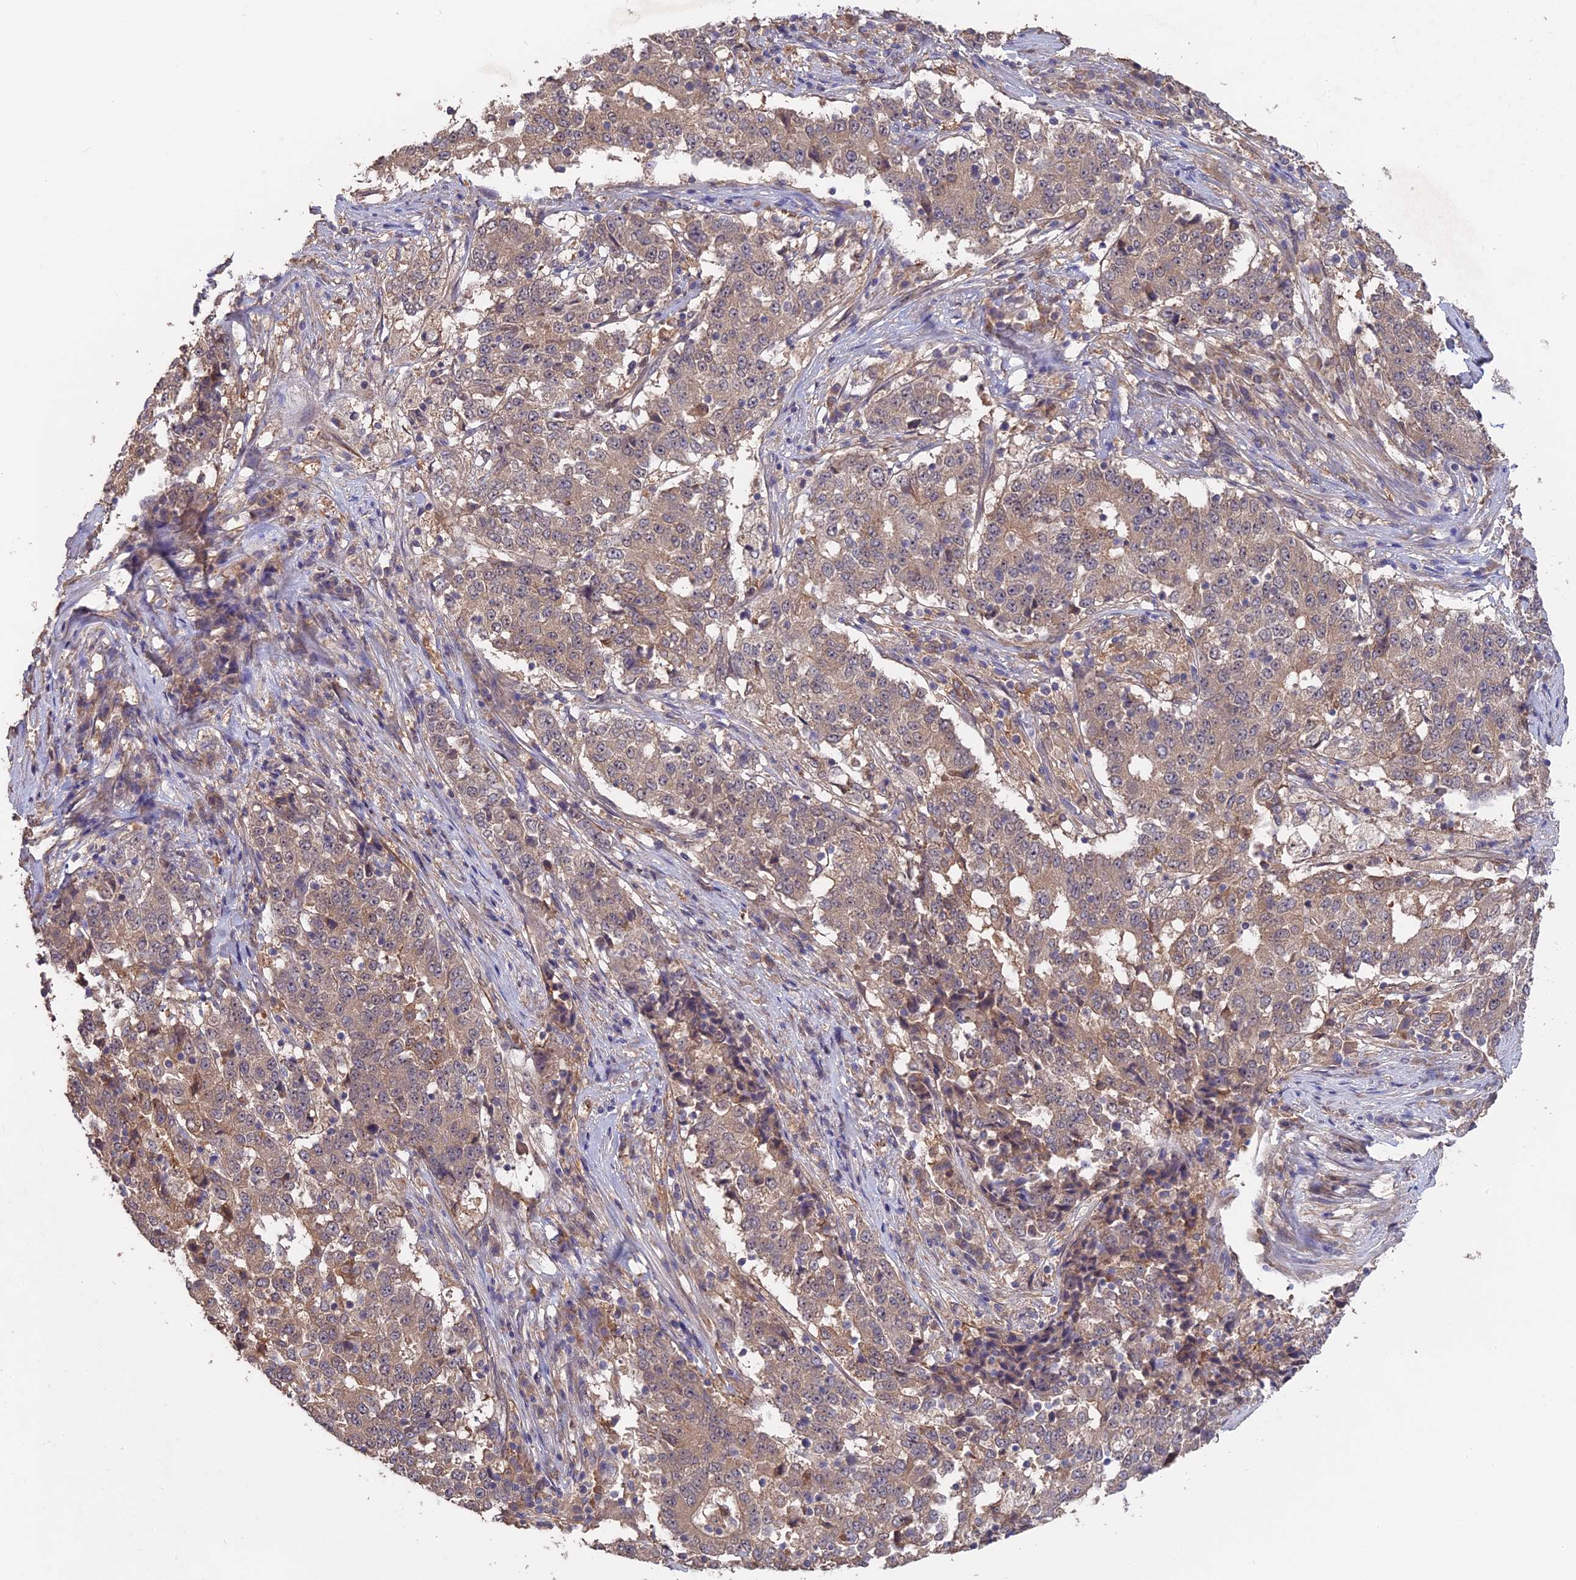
{"staining": {"intensity": "moderate", "quantity": "25%-75%", "location": "cytoplasmic/membranous"}, "tissue": "stomach cancer", "cell_type": "Tumor cells", "image_type": "cancer", "snomed": [{"axis": "morphology", "description": "Adenocarcinoma, NOS"}, {"axis": "topography", "description": "Stomach"}], "caption": "Stomach cancer (adenocarcinoma) tissue demonstrates moderate cytoplasmic/membranous staining in approximately 25%-75% of tumor cells, visualized by immunohistochemistry.", "gene": "SAC3D1", "patient": {"sex": "male", "age": 59}}